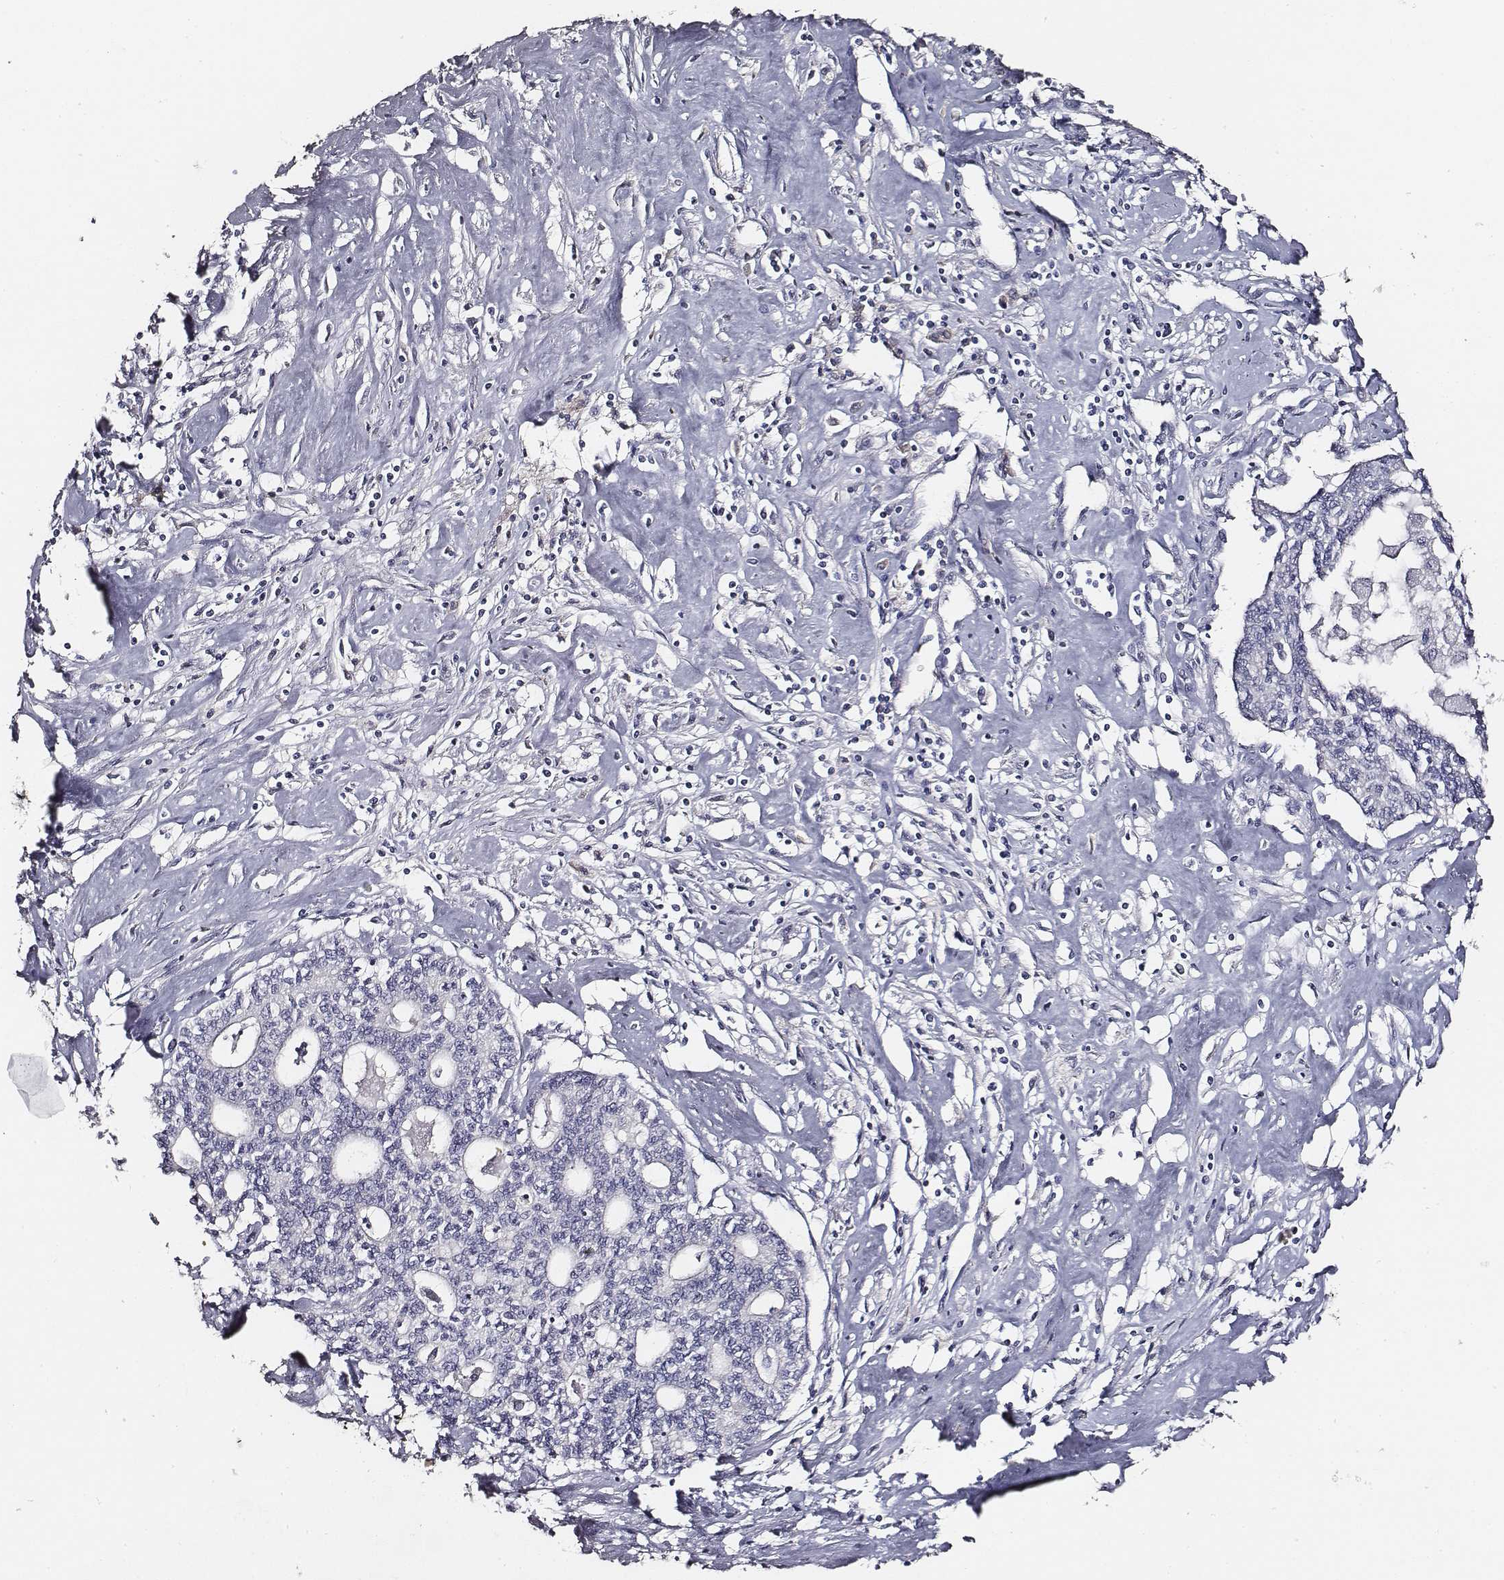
{"staining": {"intensity": "negative", "quantity": "none", "location": "none"}, "tissue": "liver cancer", "cell_type": "Tumor cells", "image_type": "cancer", "snomed": [{"axis": "morphology", "description": "Cholangiocarcinoma"}, {"axis": "topography", "description": "Liver"}], "caption": "Protein analysis of liver cancer (cholangiocarcinoma) reveals no significant positivity in tumor cells. (DAB IHC, high magnification).", "gene": "AADAT", "patient": {"sex": "female", "age": 61}}